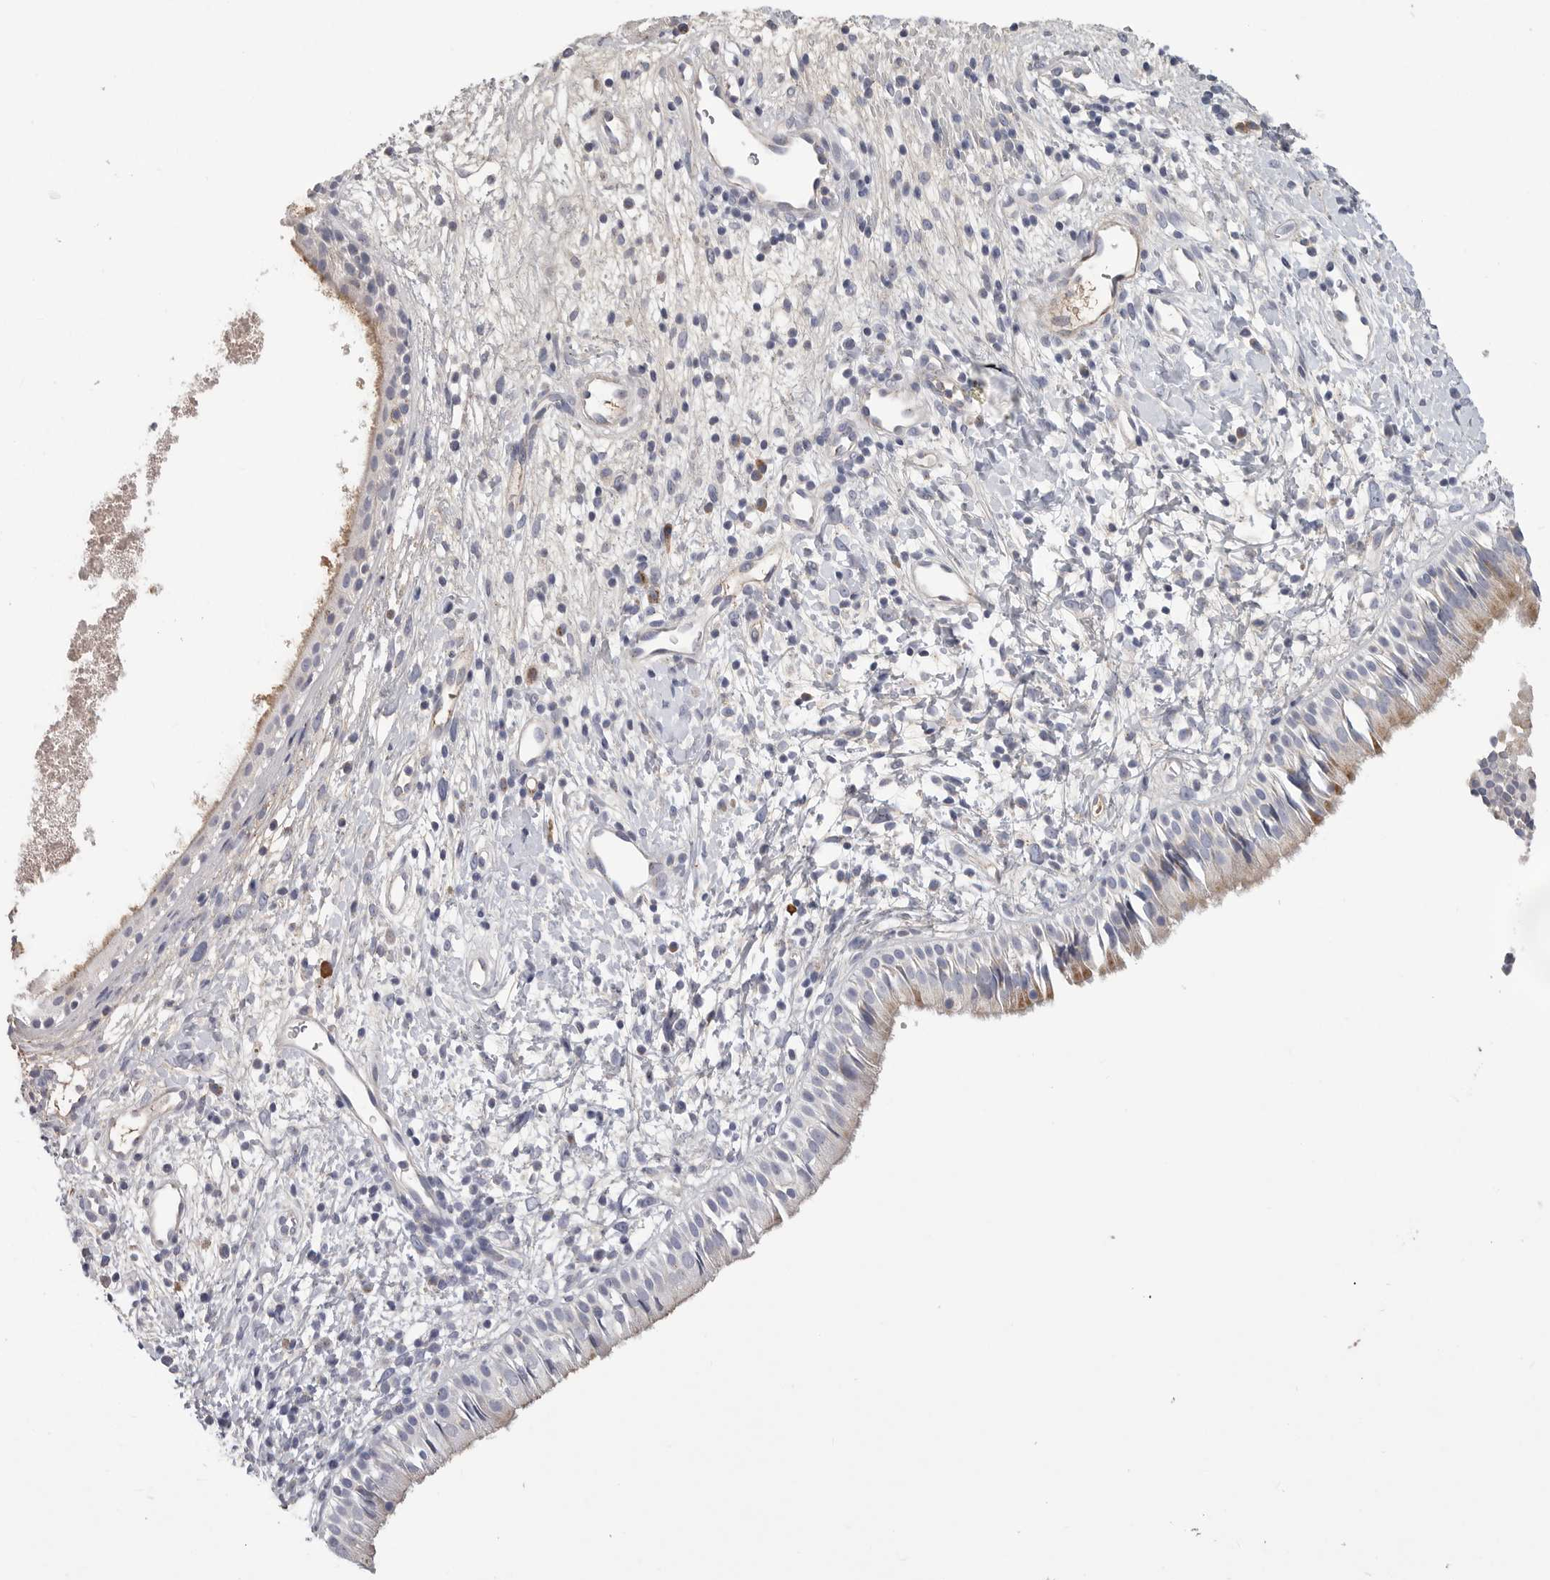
{"staining": {"intensity": "weak", "quantity": "25%-75%", "location": "cytoplasmic/membranous"}, "tissue": "nasopharynx", "cell_type": "Respiratory epithelial cells", "image_type": "normal", "snomed": [{"axis": "morphology", "description": "Normal tissue, NOS"}, {"axis": "topography", "description": "Nasopharynx"}], "caption": "The image shows immunohistochemical staining of unremarkable nasopharynx. There is weak cytoplasmic/membranous staining is present in approximately 25%-75% of respiratory epithelial cells.", "gene": "SDC3", "patient": {"sex": "male", "age": 22}}